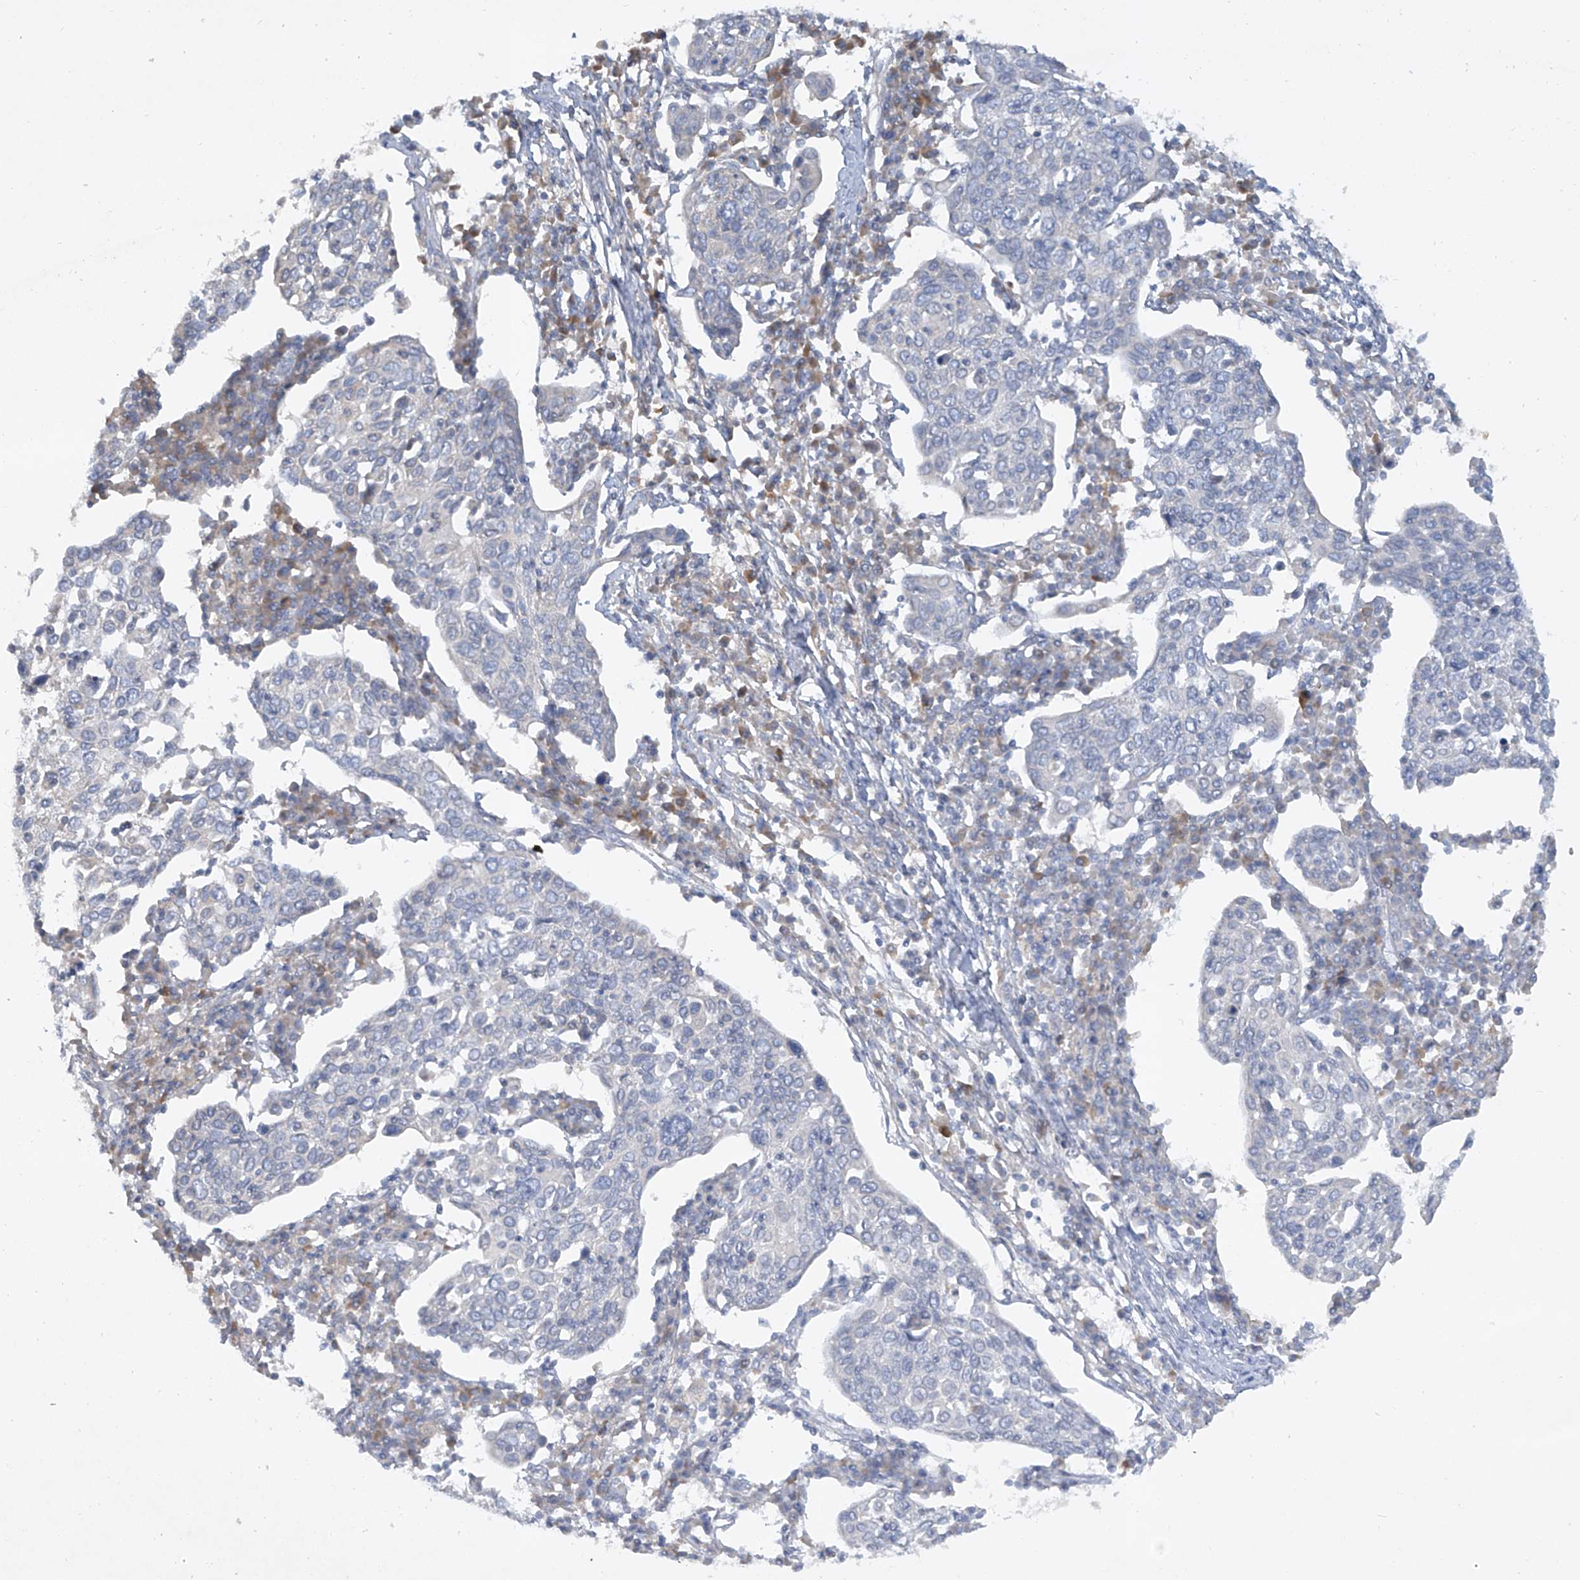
{"staining": {"intensity": "negative", "quantity": "none", "location": "none"}, "tissue": "cervical cancer", "cell_type": "Tumor cells", "image_type": "cancer", "snomed": [{"axis": "morphology", "description": "Squamous cell carcinoma, NOS"}, {"axis": "topography", "description": "Cervix"}], "caption": "An image of human squamous cell carcinoma (cervical) is negative for staining in tumor cells.", "gene": "HAS3", "patient": {"sex": "female", "age": 40}}